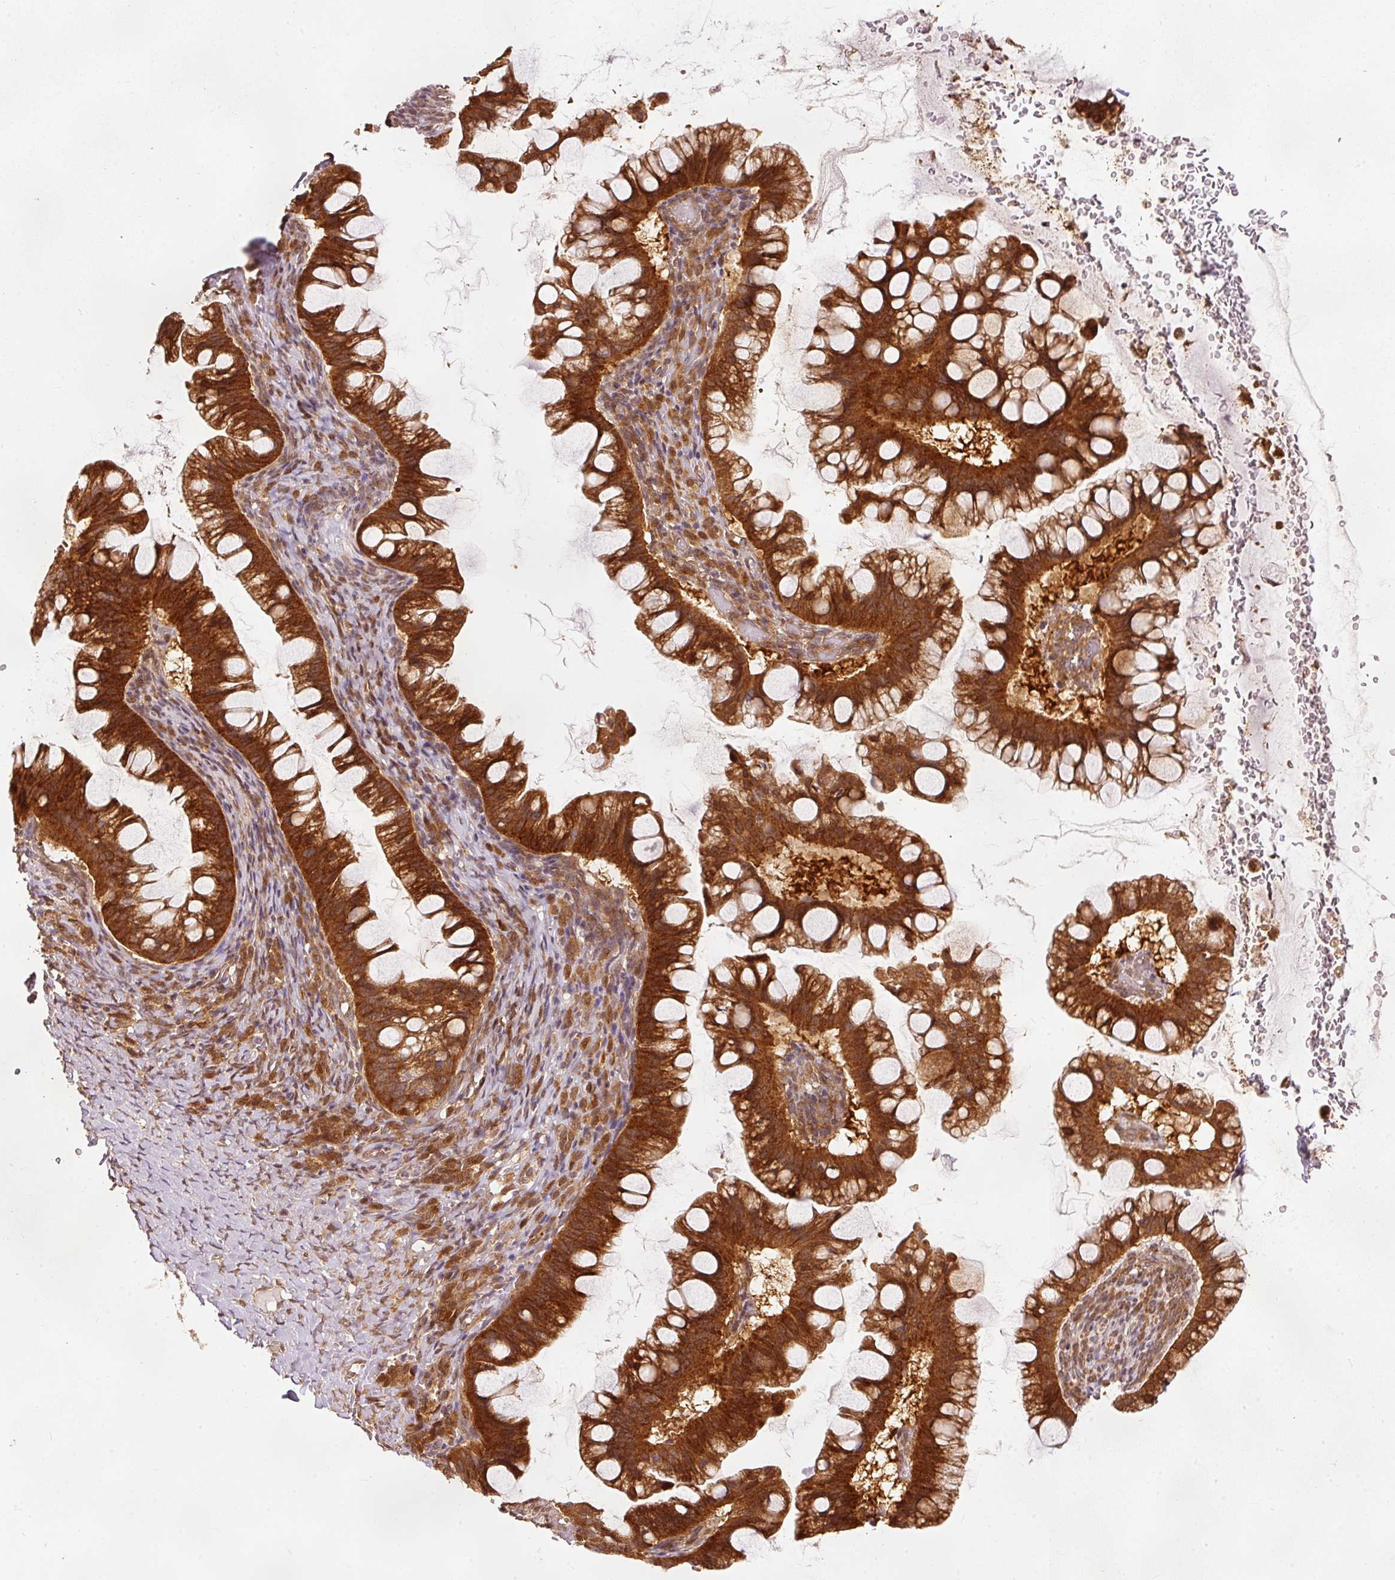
{"staining": {"intensity": "strong", "quantity": ">75%", "location": "cytoplasmic/membranous"}, "tissue": "ovarian cancer", "cell_type": "Tumor cells", "image_type": "cancer", "snomed": [{"axis": "morphology", "description": "Cystadenocarcinoma, mucinous, NOS"}, {"axis": "topography", "description": "Ovary"}], "caption": "This is a histology image of immunohistochemistry staining of ovarian mucinous cystadenocarcinoma, which shows strong staining in the cytoplasmic/membranous of tumor cells.", "gene": "EIF3B", "patient": {"sex": "female", "age": 73}}